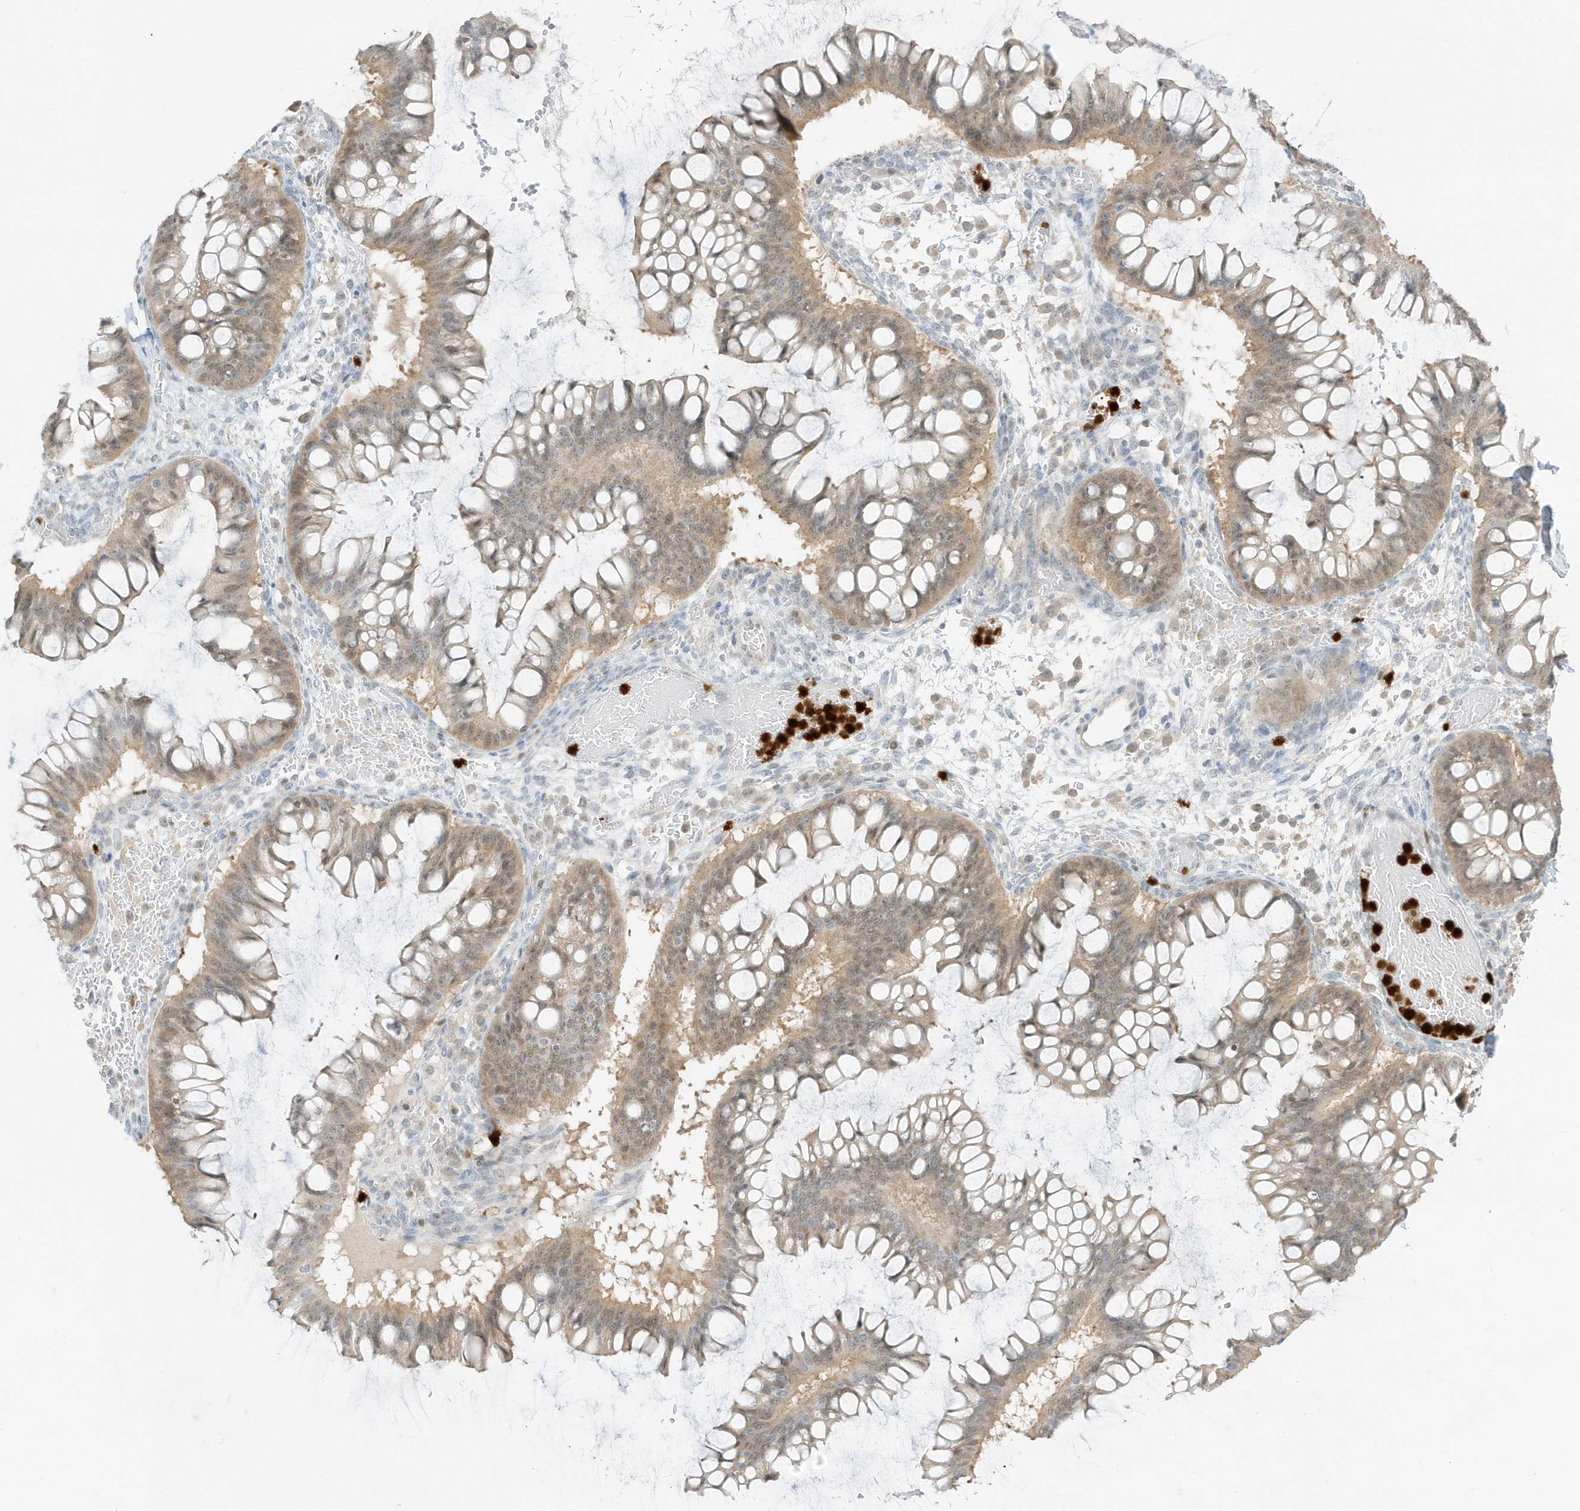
{"staining": {"intensity": "weak", "quantity": ">75%", "location": "cytoplasmic/membranous,nuclear"}, "tissue": "ovarian cancer", "cell_type": "Tumor cells", "image_type": "cancer", "snomed": [{"axis": "morphology", "description": "Cystadenocarcinoma, mucinous, NOS"}, {"axis": "topography", "description": "Ovary"}], "caption": "The photomicrograph reveals staining of mucinous cystadenocarcinoma (ovarian), revealing weak cytoplasmic/membranous and nuclear protein positivity (brown color) within tumor cells.", "gene": "GCA", "patient": {"sex": "female", "age": 73}}